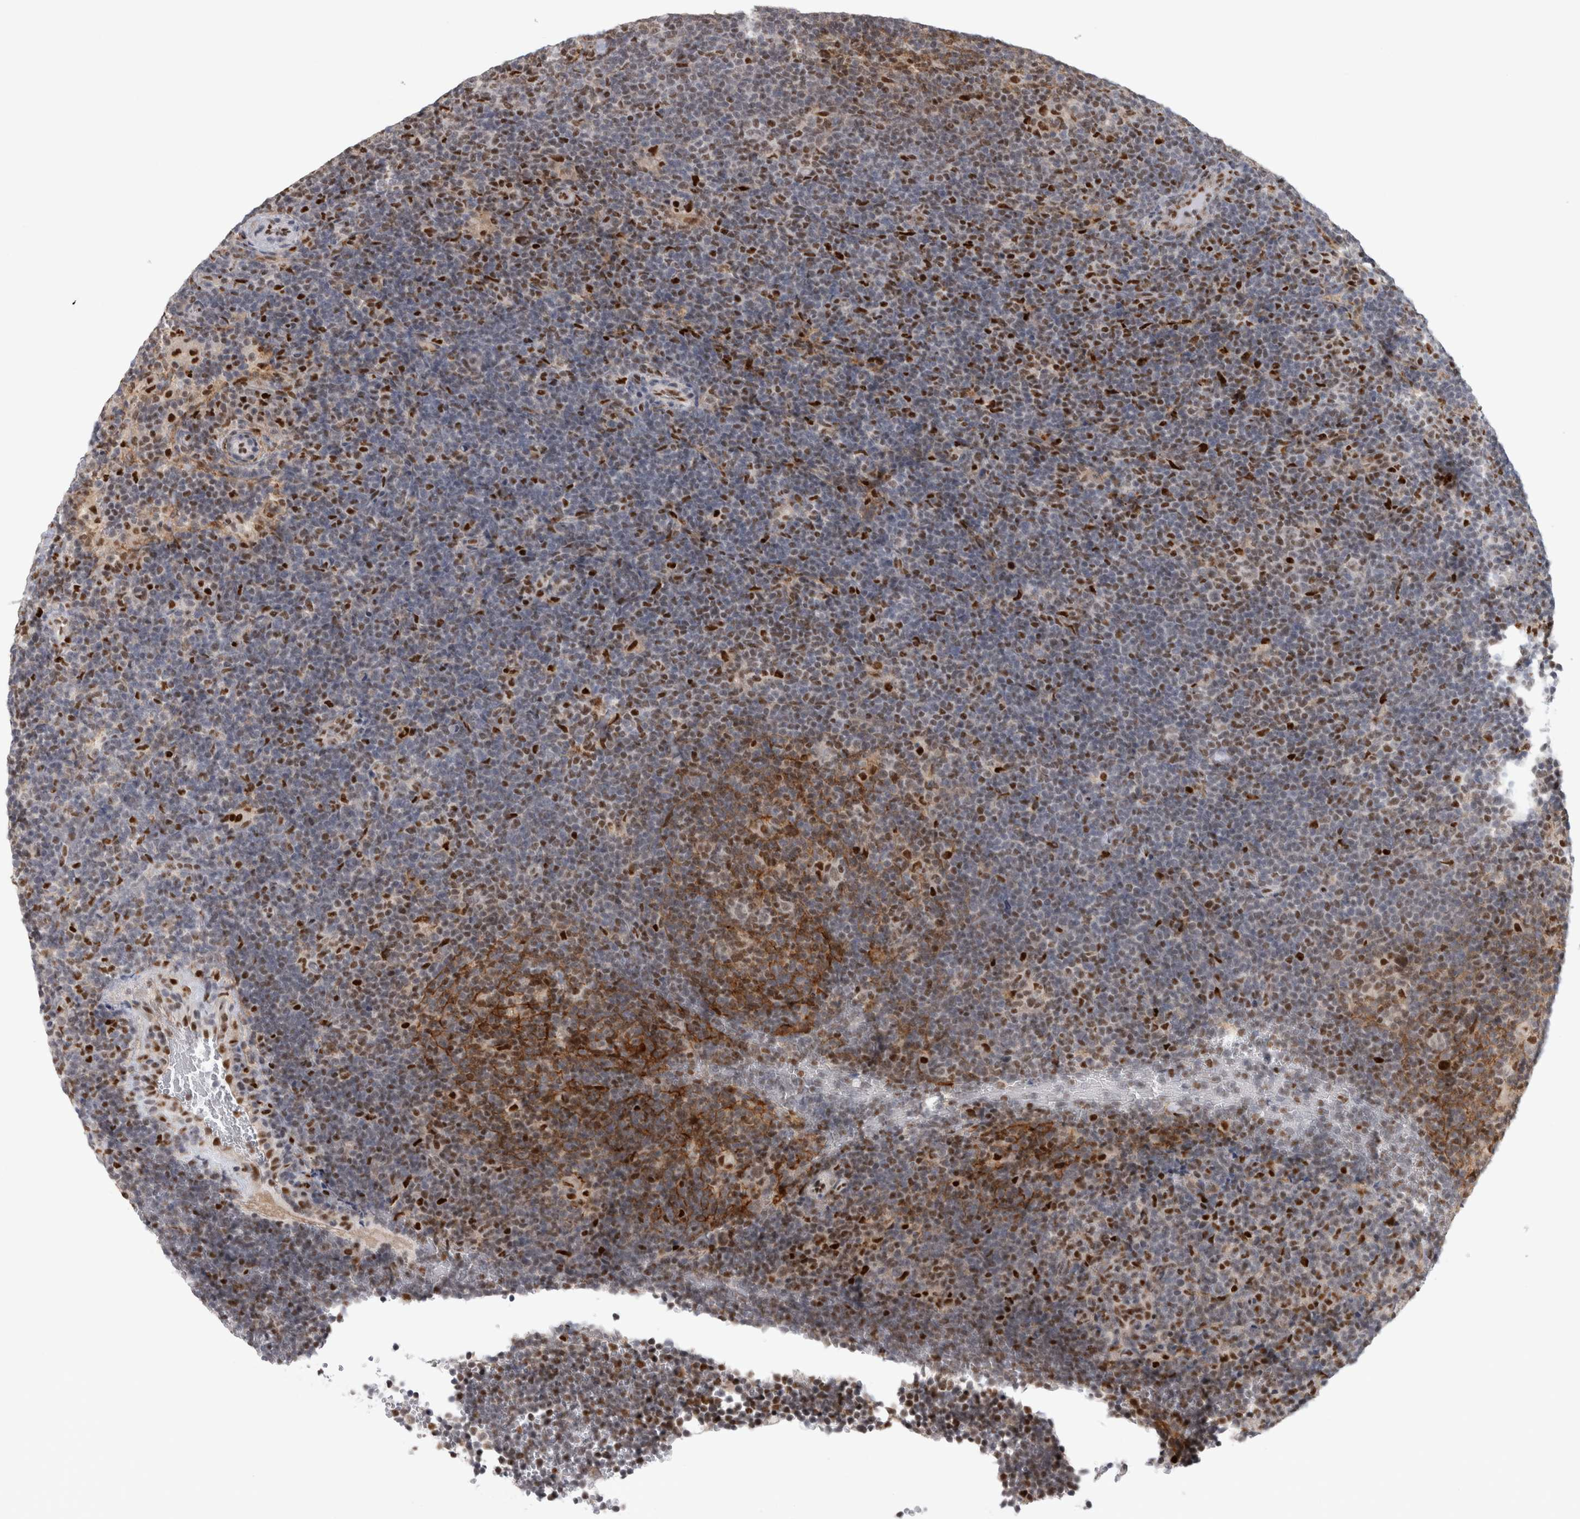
{"staining": {"intensity": "weak", "quantity": "25%-75%", "location": "nuclear"}, "tissue": "lymphoma", "cell_type": "Tumor cells", "image_type": "cancer", "snomed": [{"axis": "morphology", "description": "Hodgkin's disease, NOS"}, {"axis": "topography", "description": "Lymph node"}], "caption": "A photomicrograph showing weak nuclear staining in approximately 25%-75% of tumor cells in lymphoma, as visualized by brown immunohistochemical staining.", "gene": "SRARP", "patient": {"sex": "female", "age": 57}}